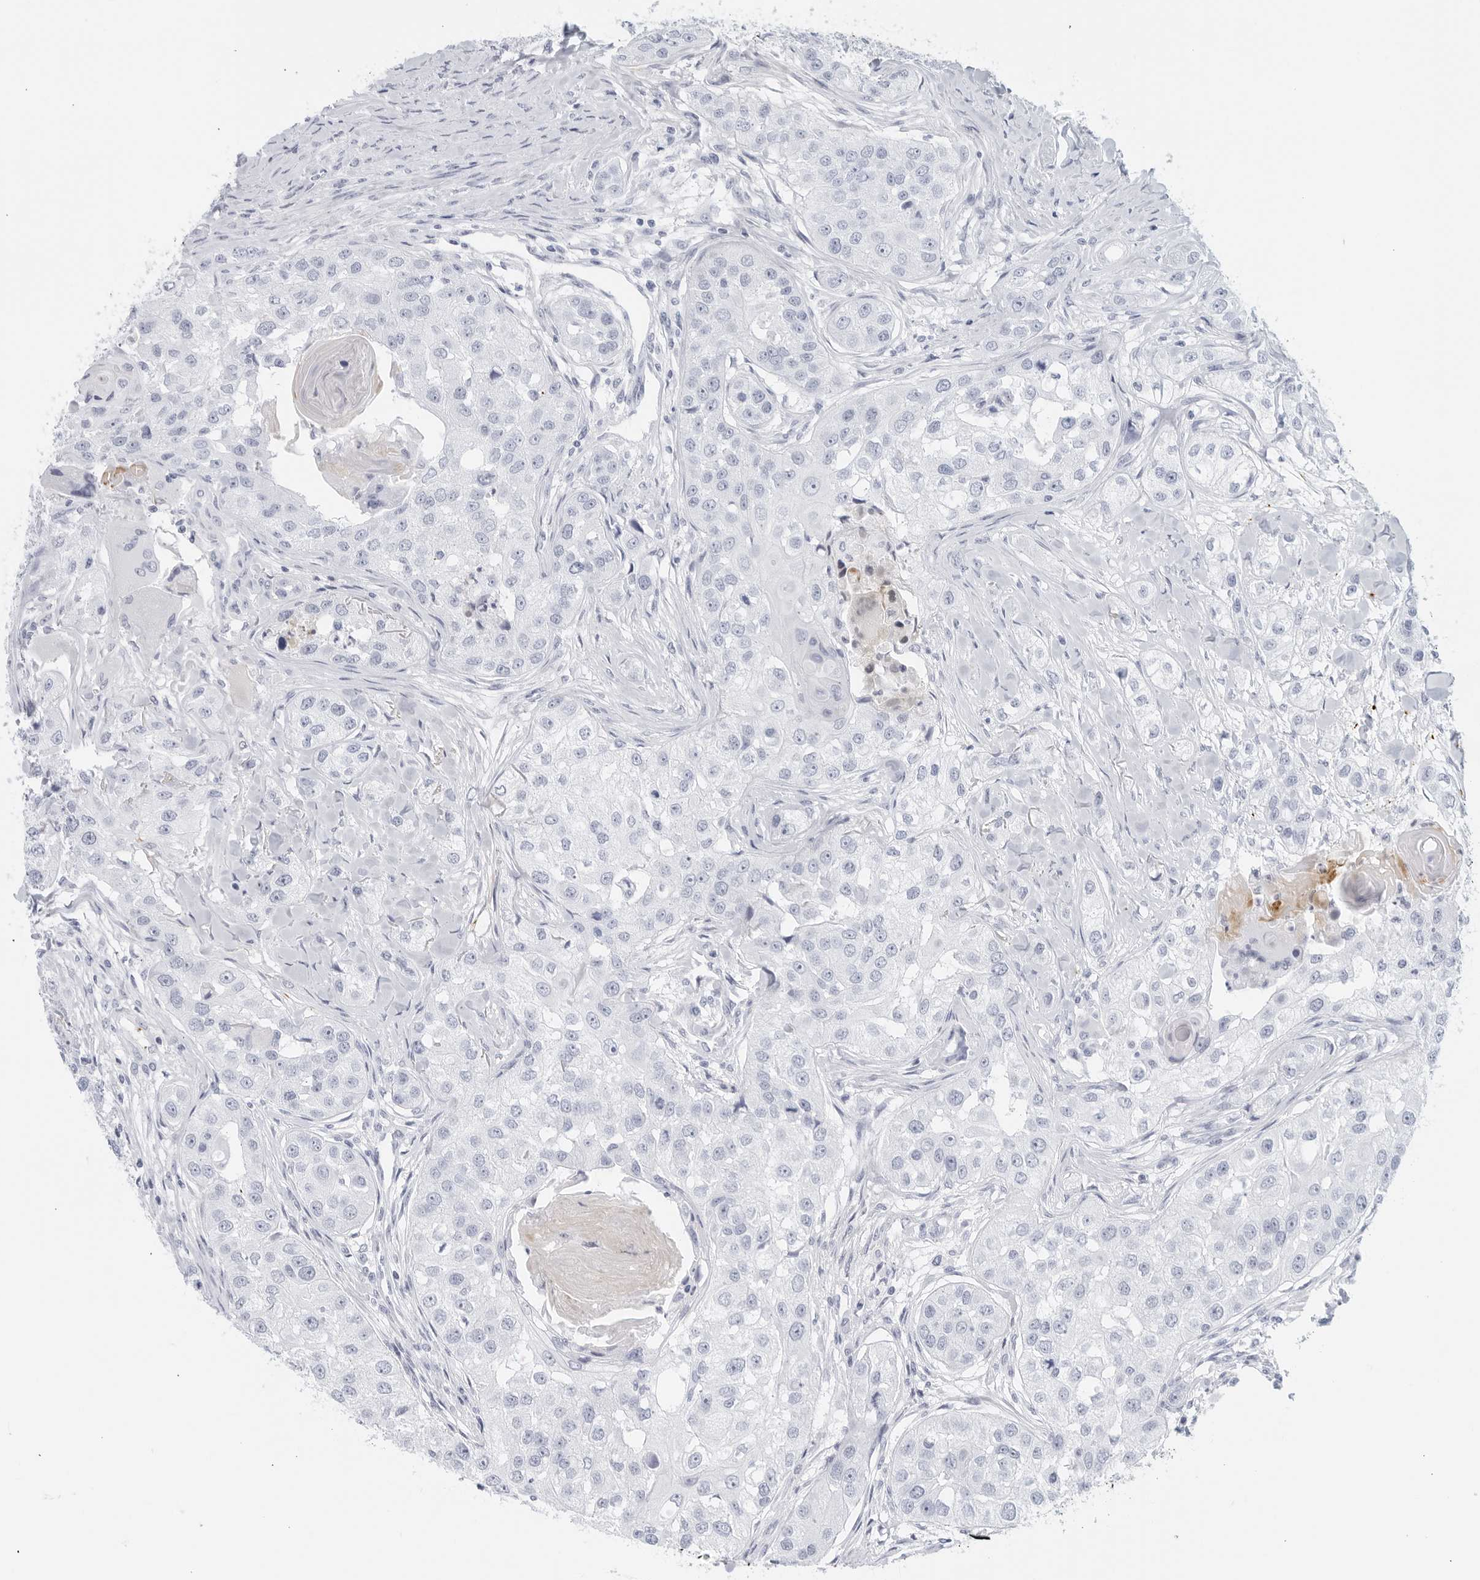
{"staining": {"intensity": "negative", "quantity": "none", "location": "none"}, "tissue": "head and neck cancer", "cell_type": "Tumor cells", "image_type": "cancer", "snomed": [{"axis": "morphology", "description": "Normal tissue, NOS"}, {"axis": "morphology", "description": "Squamous cell carcinoma, NOS"}, {"axis": "topography", "description": "Skeletal muscle"}, {"axis": "topography", "description": "Head-Neck"}], "caption": "Tumor cells show no significant protein expression in head and neck squamous cell carcinoma.", "gene": "FGG", "patient": {"sex": "male", "age": 51}}